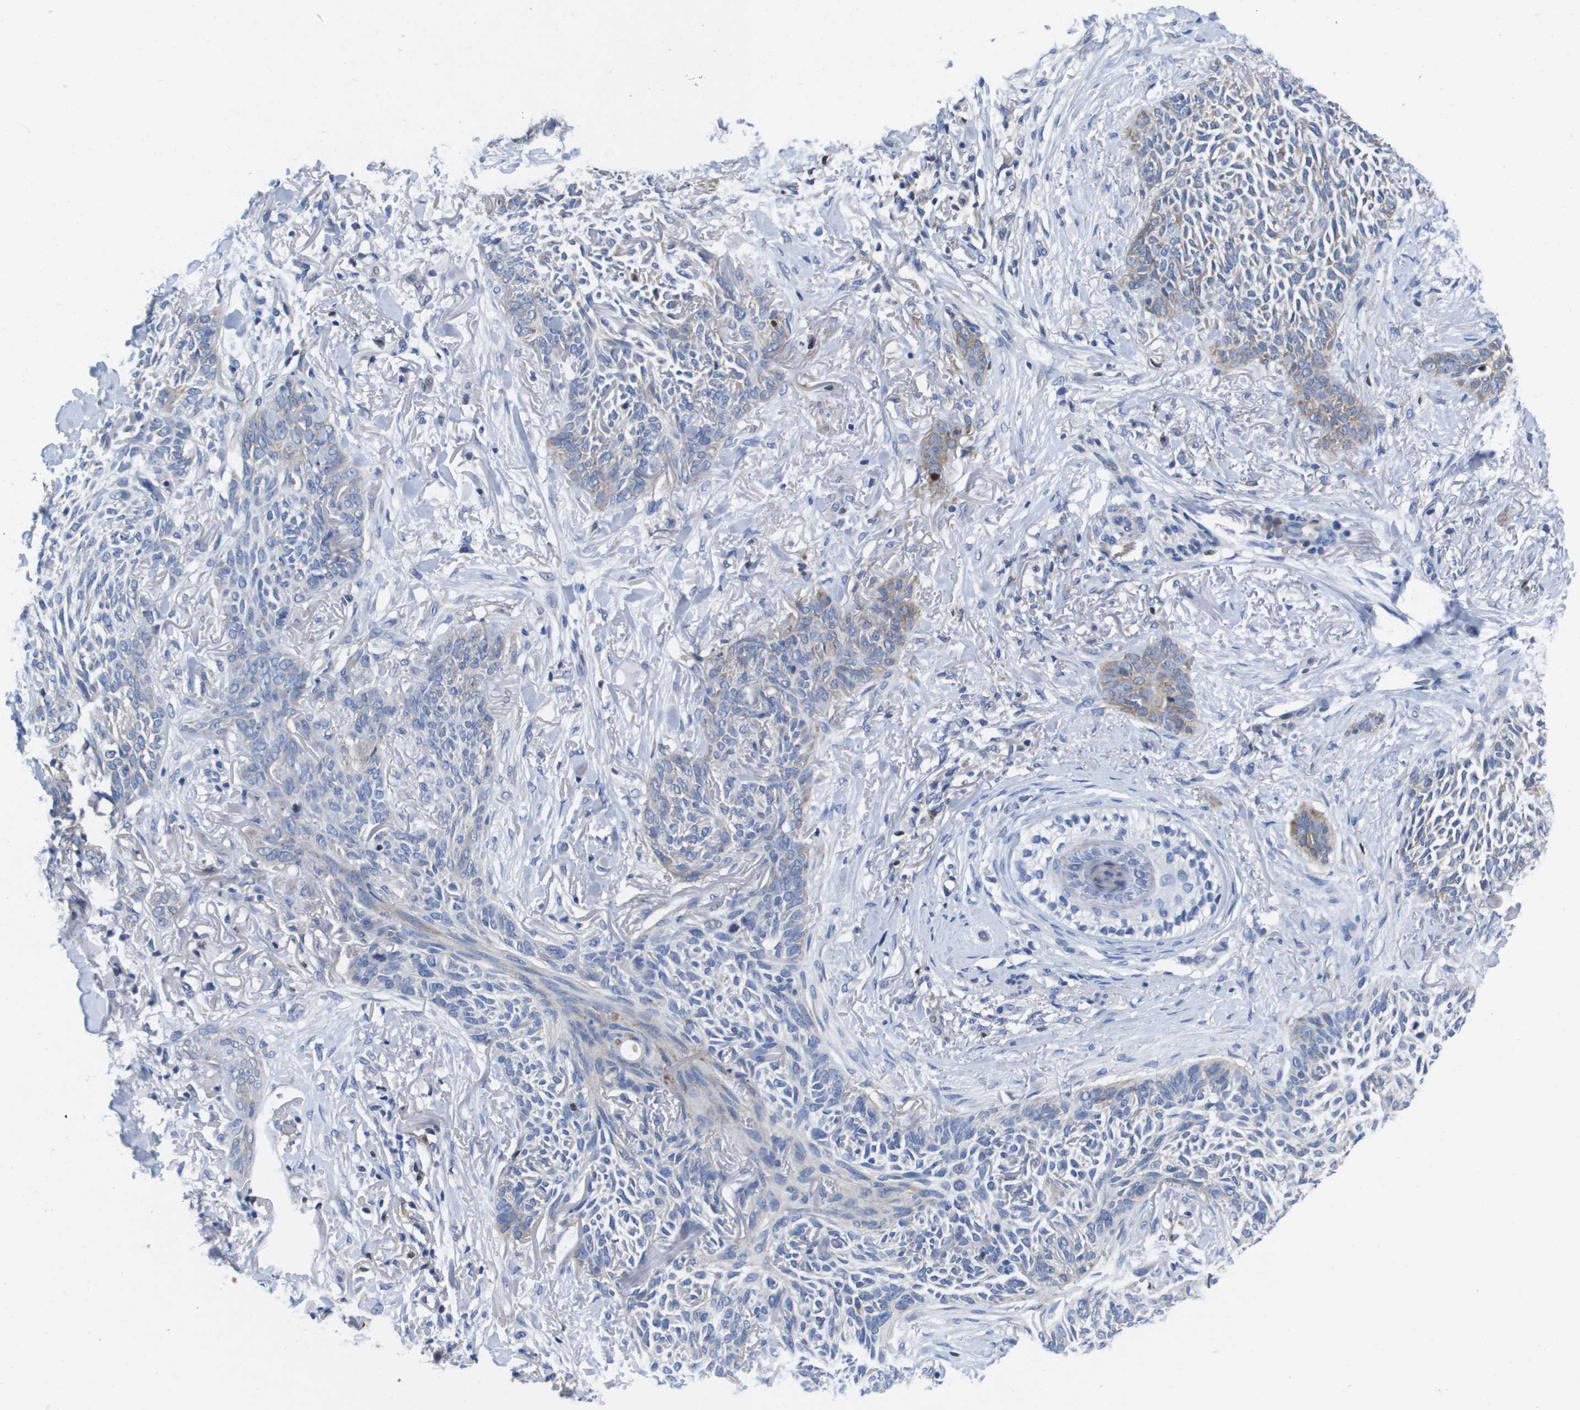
{"staining": {"intensity": "weak", "quantity": "<25%", "location": "cytoplasmic/membranous"}, "tissue": "skin cancer", "cell_type": "Tumor cells", "image_type": "cancer", "snomed": [{"axis": "morphology", "description": "Basal cell carcinoma"}, {"axis": "topography", "description": "Skin"}], "caption": "Micrograph shows no protein staining in tumor cells of skin basal cell carcinoma tissue.", "gene": "SERPINC1", "patient": {"sex": "female", "age": 84}}